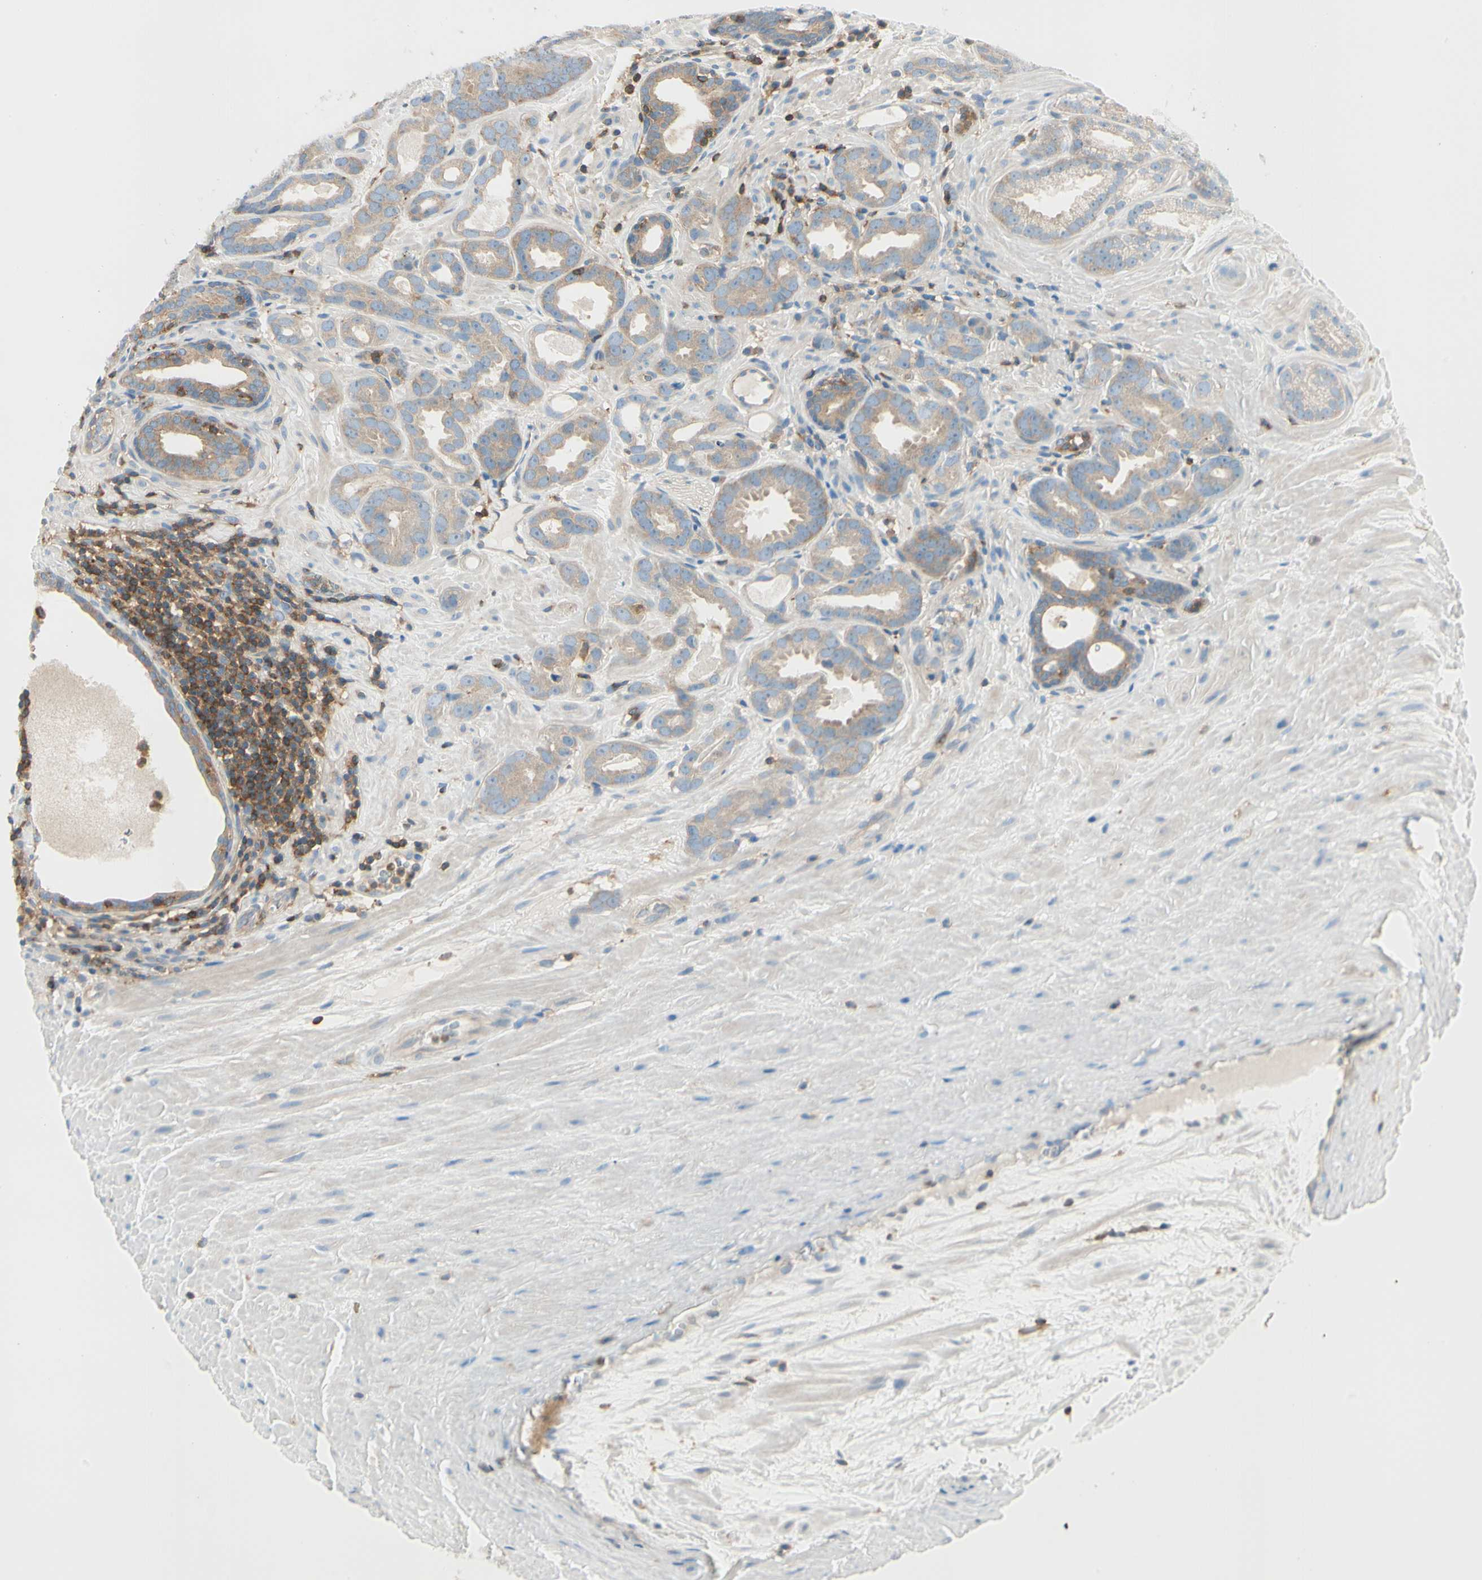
{"staining": {"intensity": "weak", "quantity": ">75%", "location": "cytoplasmic/membranous"}, "tissue": "prostate cancer", "cell_type": "Tumor cells", "image_type": "cancer", "snomed": [{"axis": "morphology", "description": "Adenocarcinoma, Low grade"}, {"axis": "topography", "description": "Prostate"}], "caption": "Protein analysis of adenocarcinoma (low-grade) (prostate) tissue displays weak cytoplasmic/membranous staining in about >75% of tumor cells.", "gene": "CAPZA2", "patient": {"sex": "male", "age": 57}}